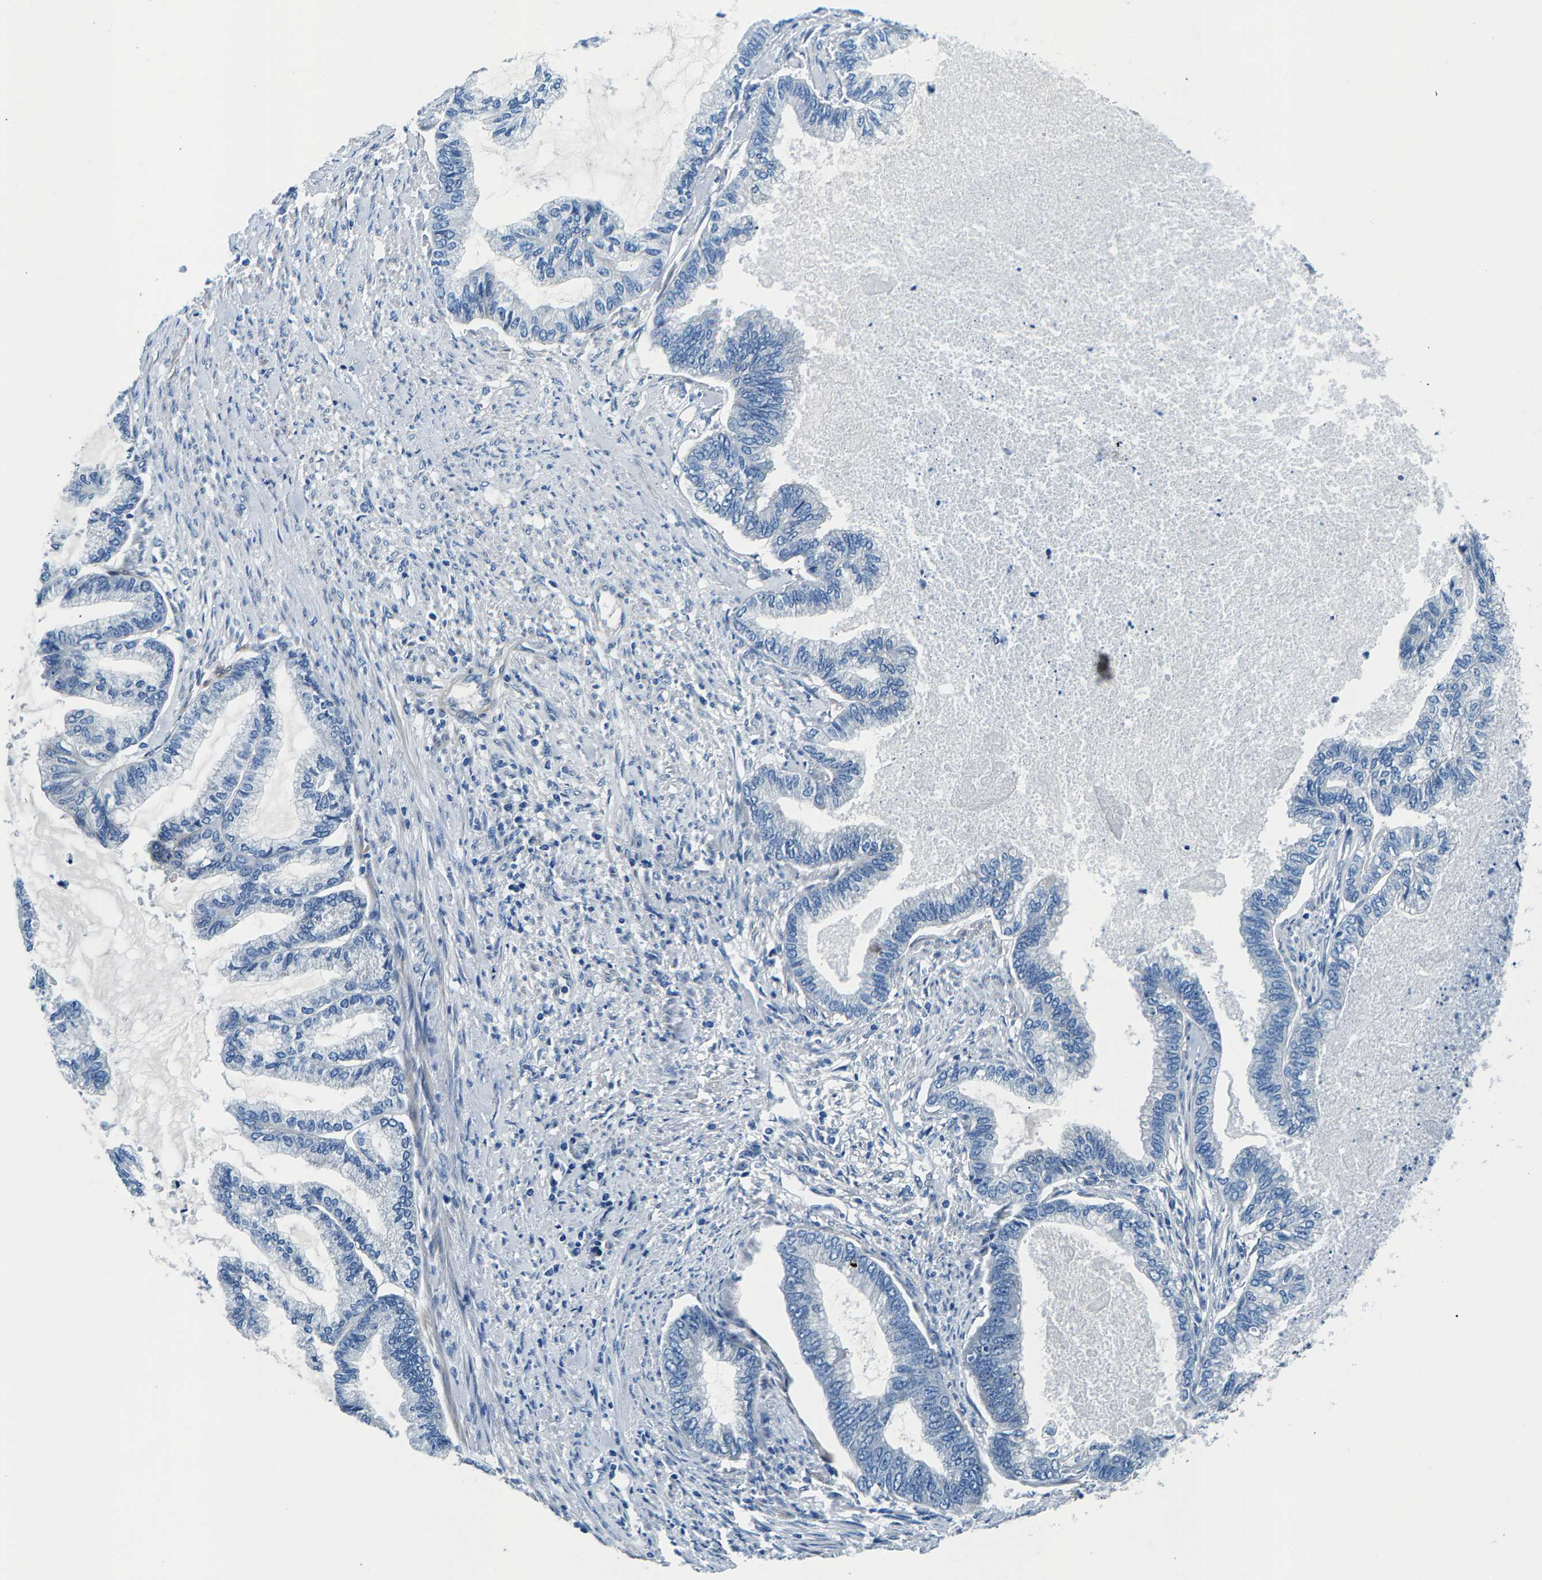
{"staining": {"intensity": "negative", "quantity": "none", "location": "none"}, "tissue": "endometrial cancer", "cell_type": "Tumor cells", "image_type": "cancer", "snomed": [{"axis": "morphology", "description": "Adenocarcinoma, NOS"}, {"axis": "topography", "description": "Endometrium"}], "caption": "This micrograph is of endometrial cancer (adenocarcinoma) stained with IHC to label a protein in brown with the nuclei are counter-stained blue. There is no expression in tumor cells.", "gene": "CDRT4", "patient": {"sex": "female", "age": 86}}